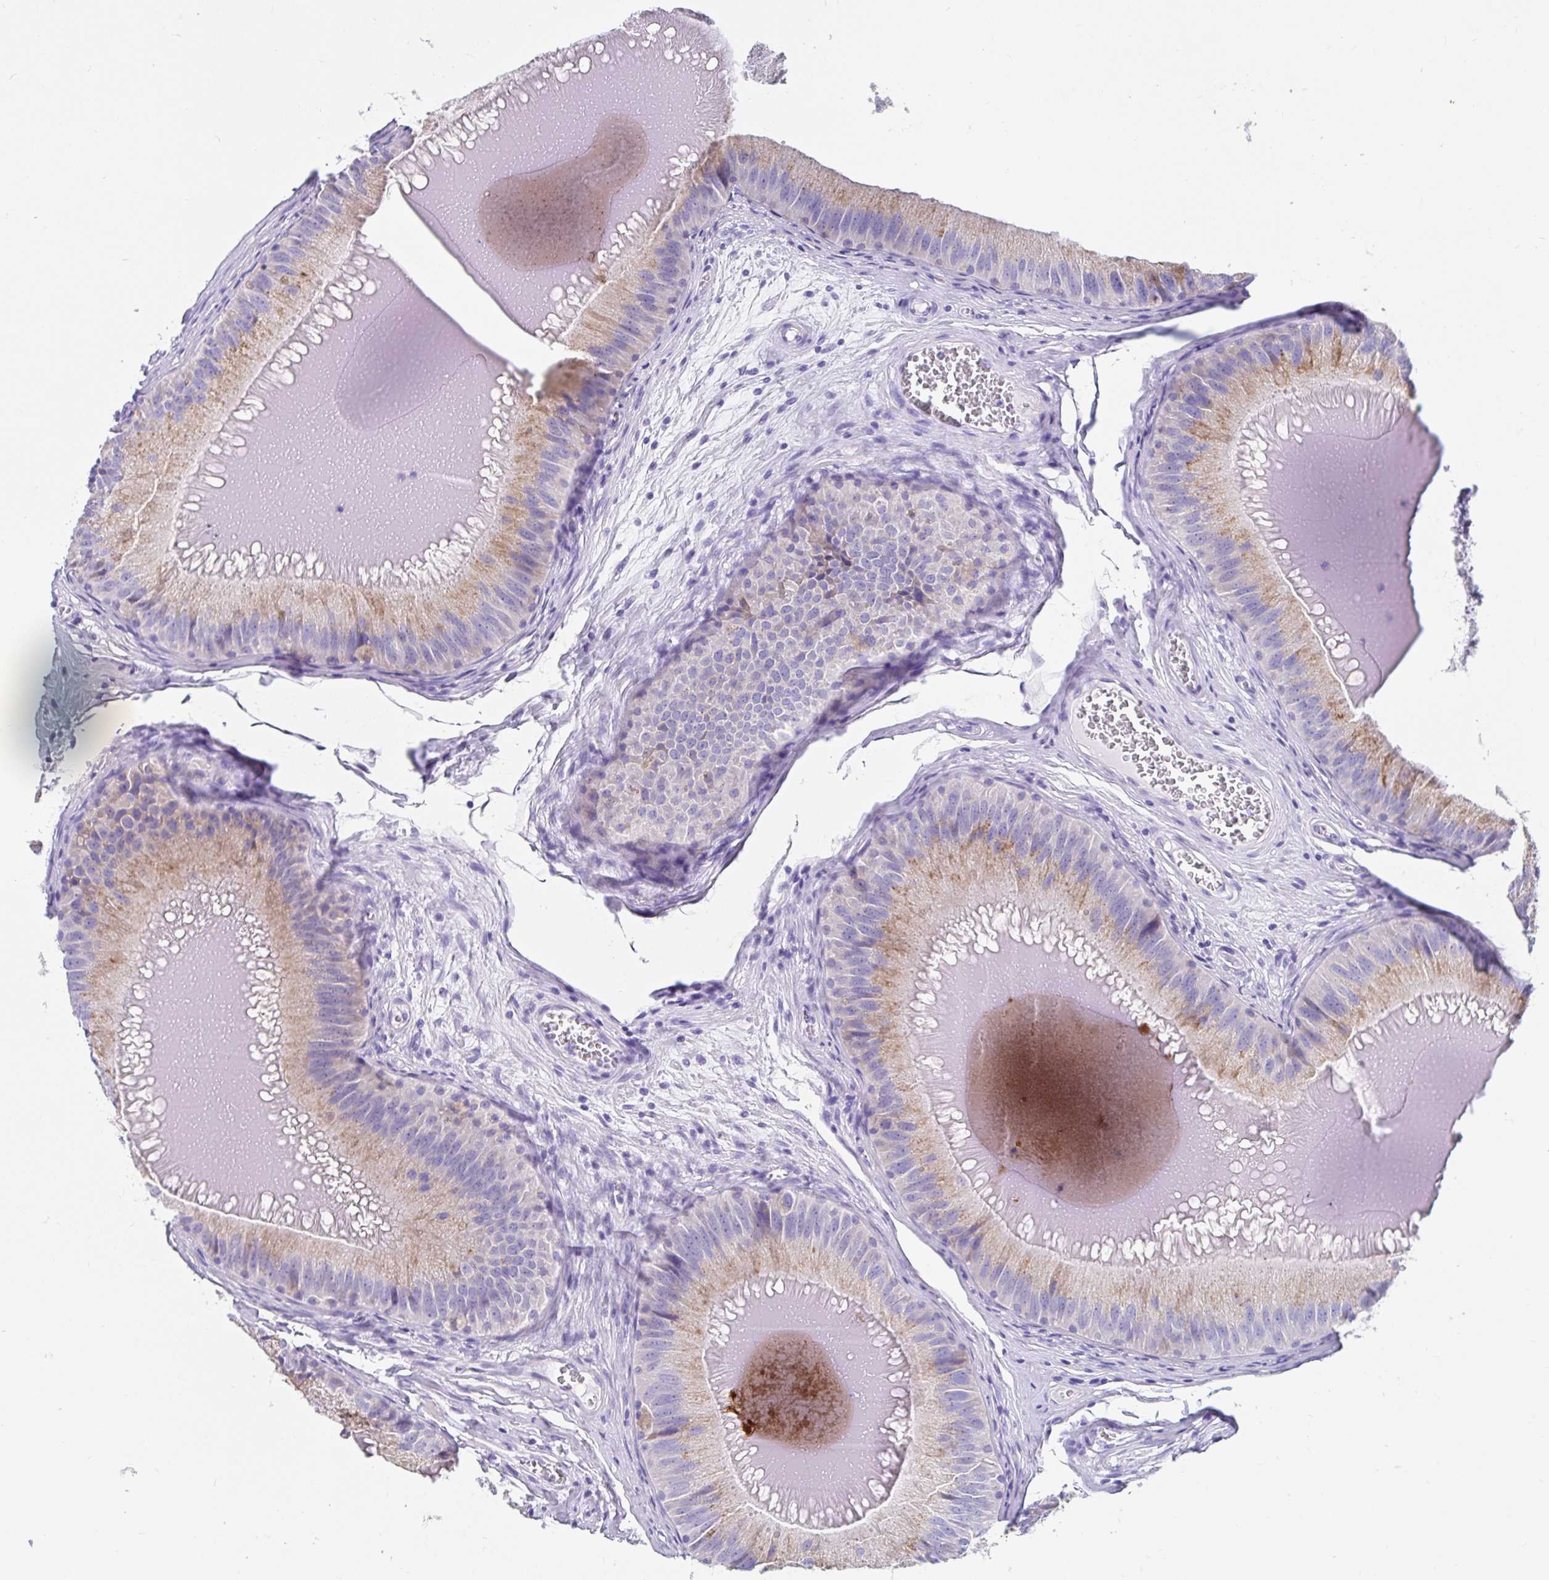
{"staining": {"intensity": "weak", "quantity": "25%-75%", "location": "cytoplasmic/membranous"}, "tissue": "epididymis", "cell_type": "Glandular cells", "image_type": "normal", "snomed": [{"axis": "morphology", "description": "Normal tissue, NOS"}, {"axis": "topography", "description": "Epididymis, spermatic cord, NOS"}], "caption": "This micrograph reveals benign epididymis stained with IHC to label a protein in brown. The cytoplasmic/membranous of glandular cells show weak positivity for the protein. Nuclei are counter-stained blue.", "gene": "ZPBP2", "patient": {"sex": "male", "age": 39}}